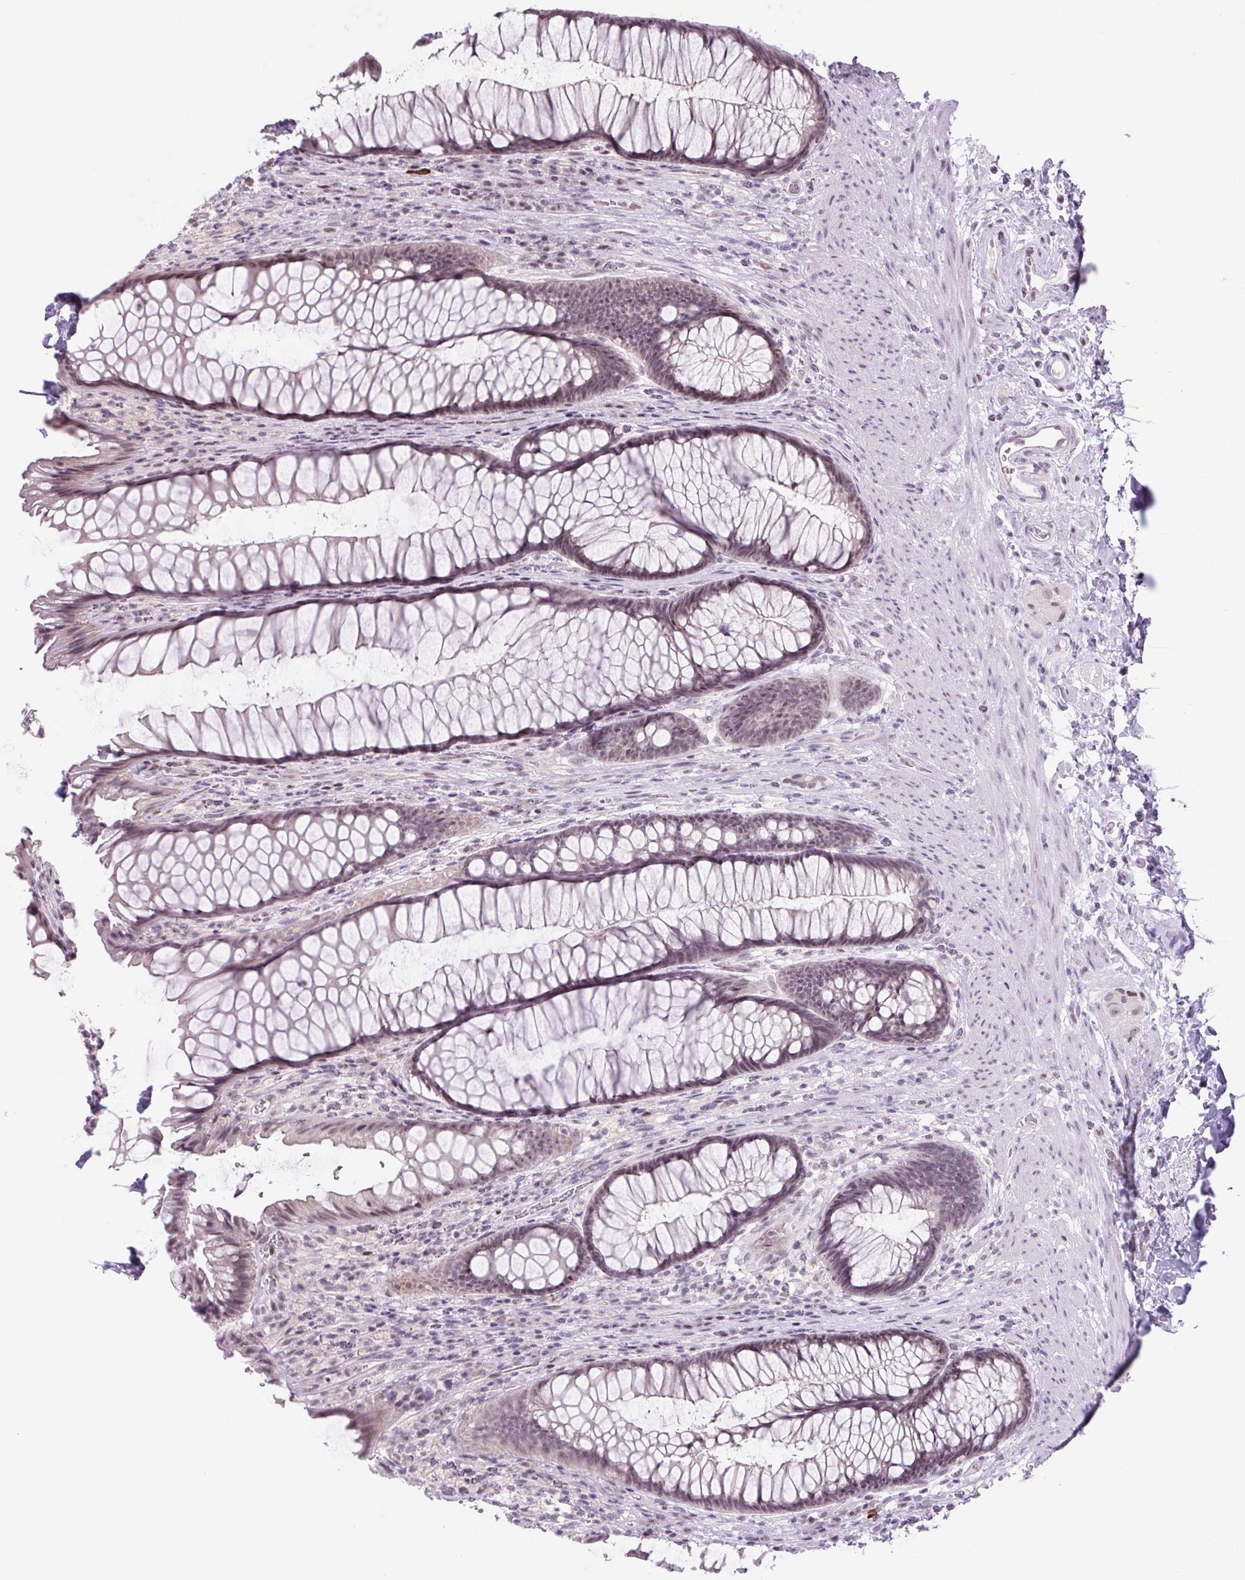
{"staining": {"intensity": "weak", "quantity": "25%-75%", "location": "nuclear"}, "tissue": "rectum", "cell_type": "Glandular cells", "image_type": "normal", "snomed": [{"axis": "morphology", "description": "Normal tissue, NOS"}, {"axis": "topography", "description": "Rectum"}], "caption": "IHC image of unremarkable rectum stained for a protein (brown), which demonstrates low levels of weak nuclear positivity in approximately 25%-75% of glandular cells.", "gene": "RYBP", "patient": {"sex": "male", "age": 53}}